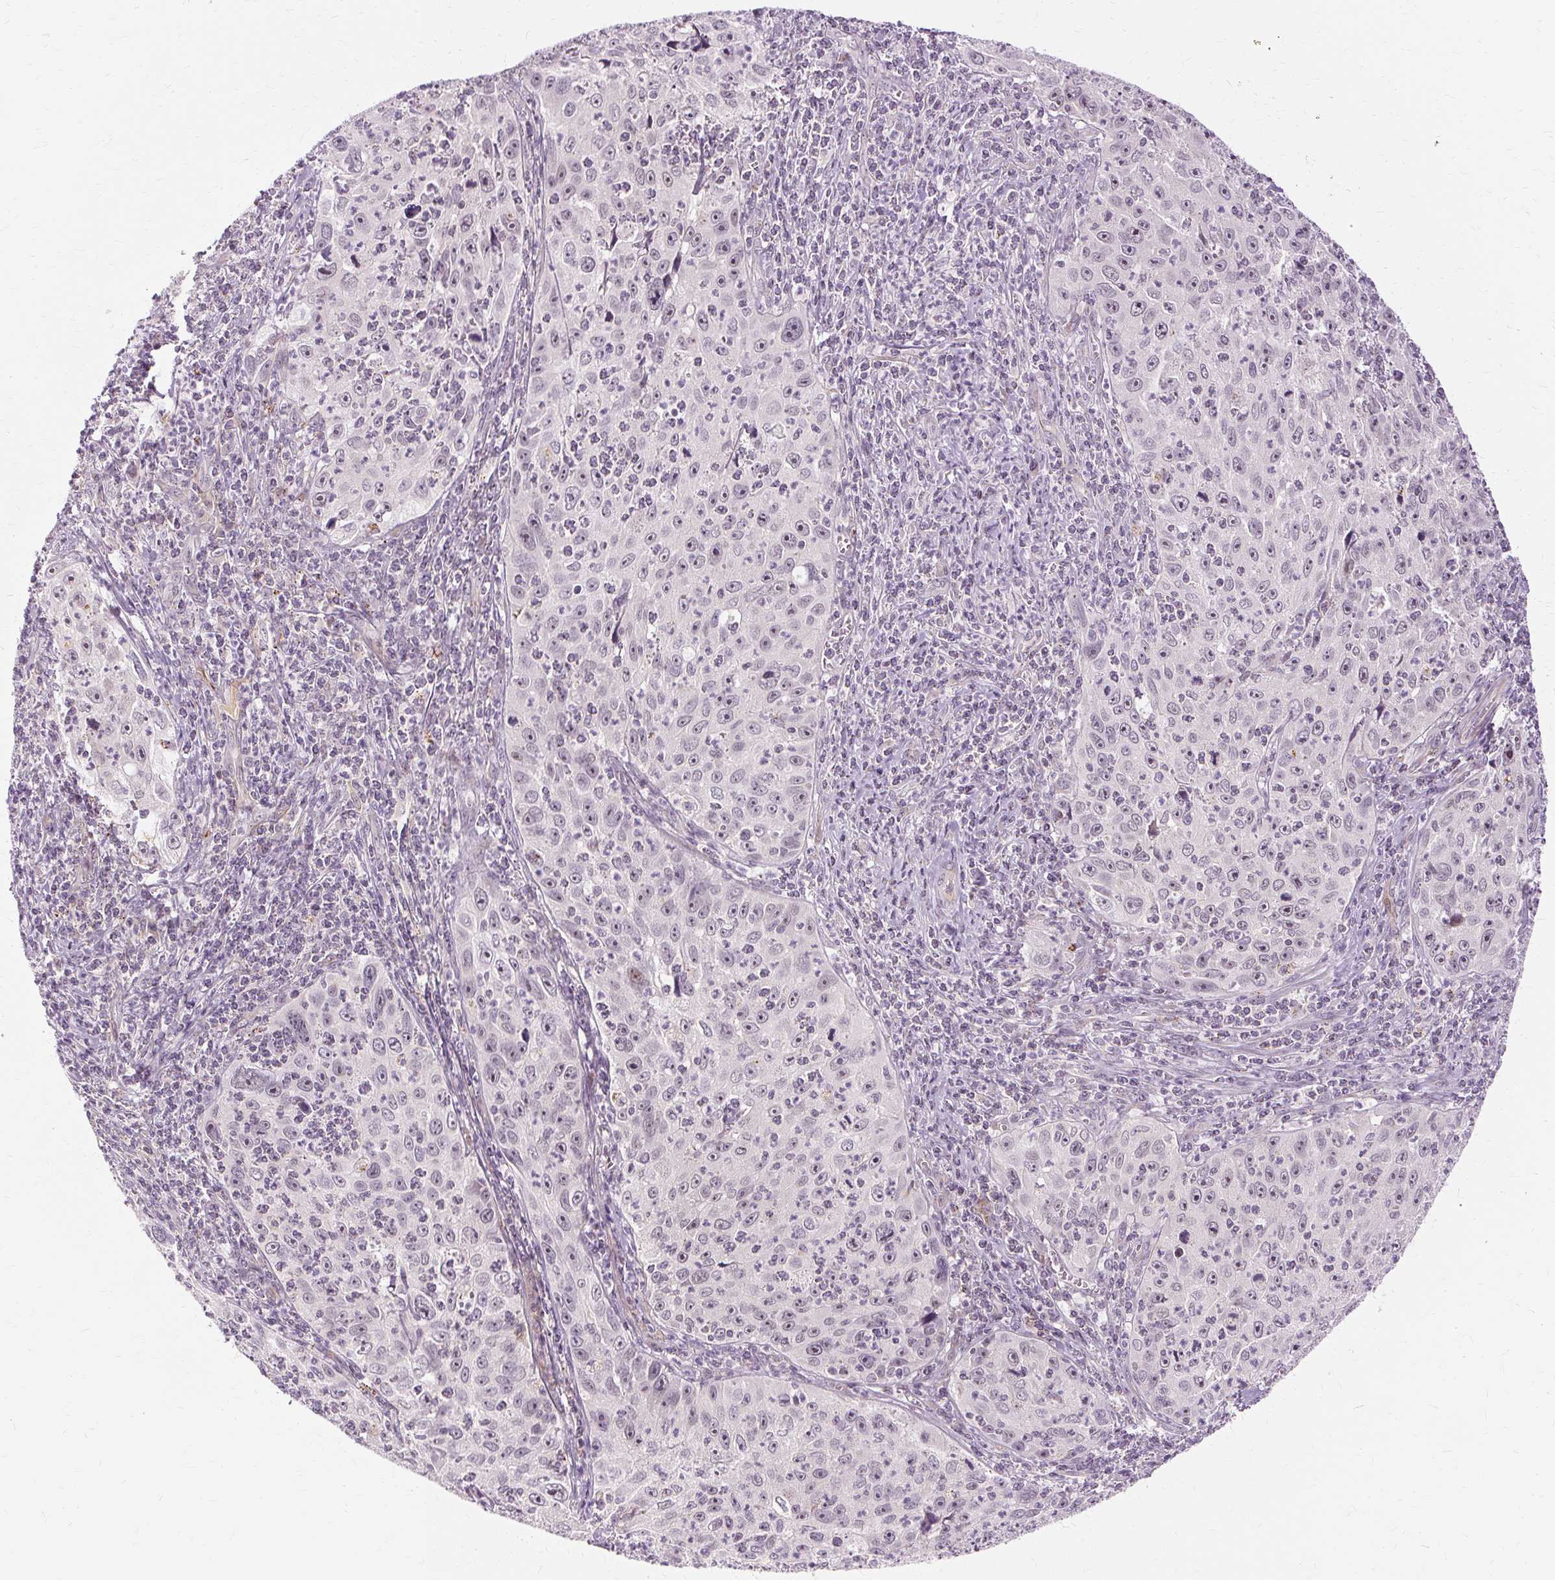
{"staining": {"intensity": "weak", "quantity": "25%-75%", "location": "nuclear"}, "tissue": "cervical cancer", "cell_type": "Tumor cells", "image_type": "cancer", "snomed": [{"axis": "morphology", "description": "Squamous cell carcinoma, NOS"}, {"axis": "topography", "description": "Cervix"}], "caption": "A low amount of weak nuclear positivity is identified in about 25%-75% of tumor cells in cervical squamous cell carcinoma tissue. The staining was performed using DAB (3,3'-diaminobenzidine), with brown indicating positive protein expression. Nuclei are stained blue with hematoxylin.", "gene": "MMACHC", "patient": {"sex": "female", "age": 30}}